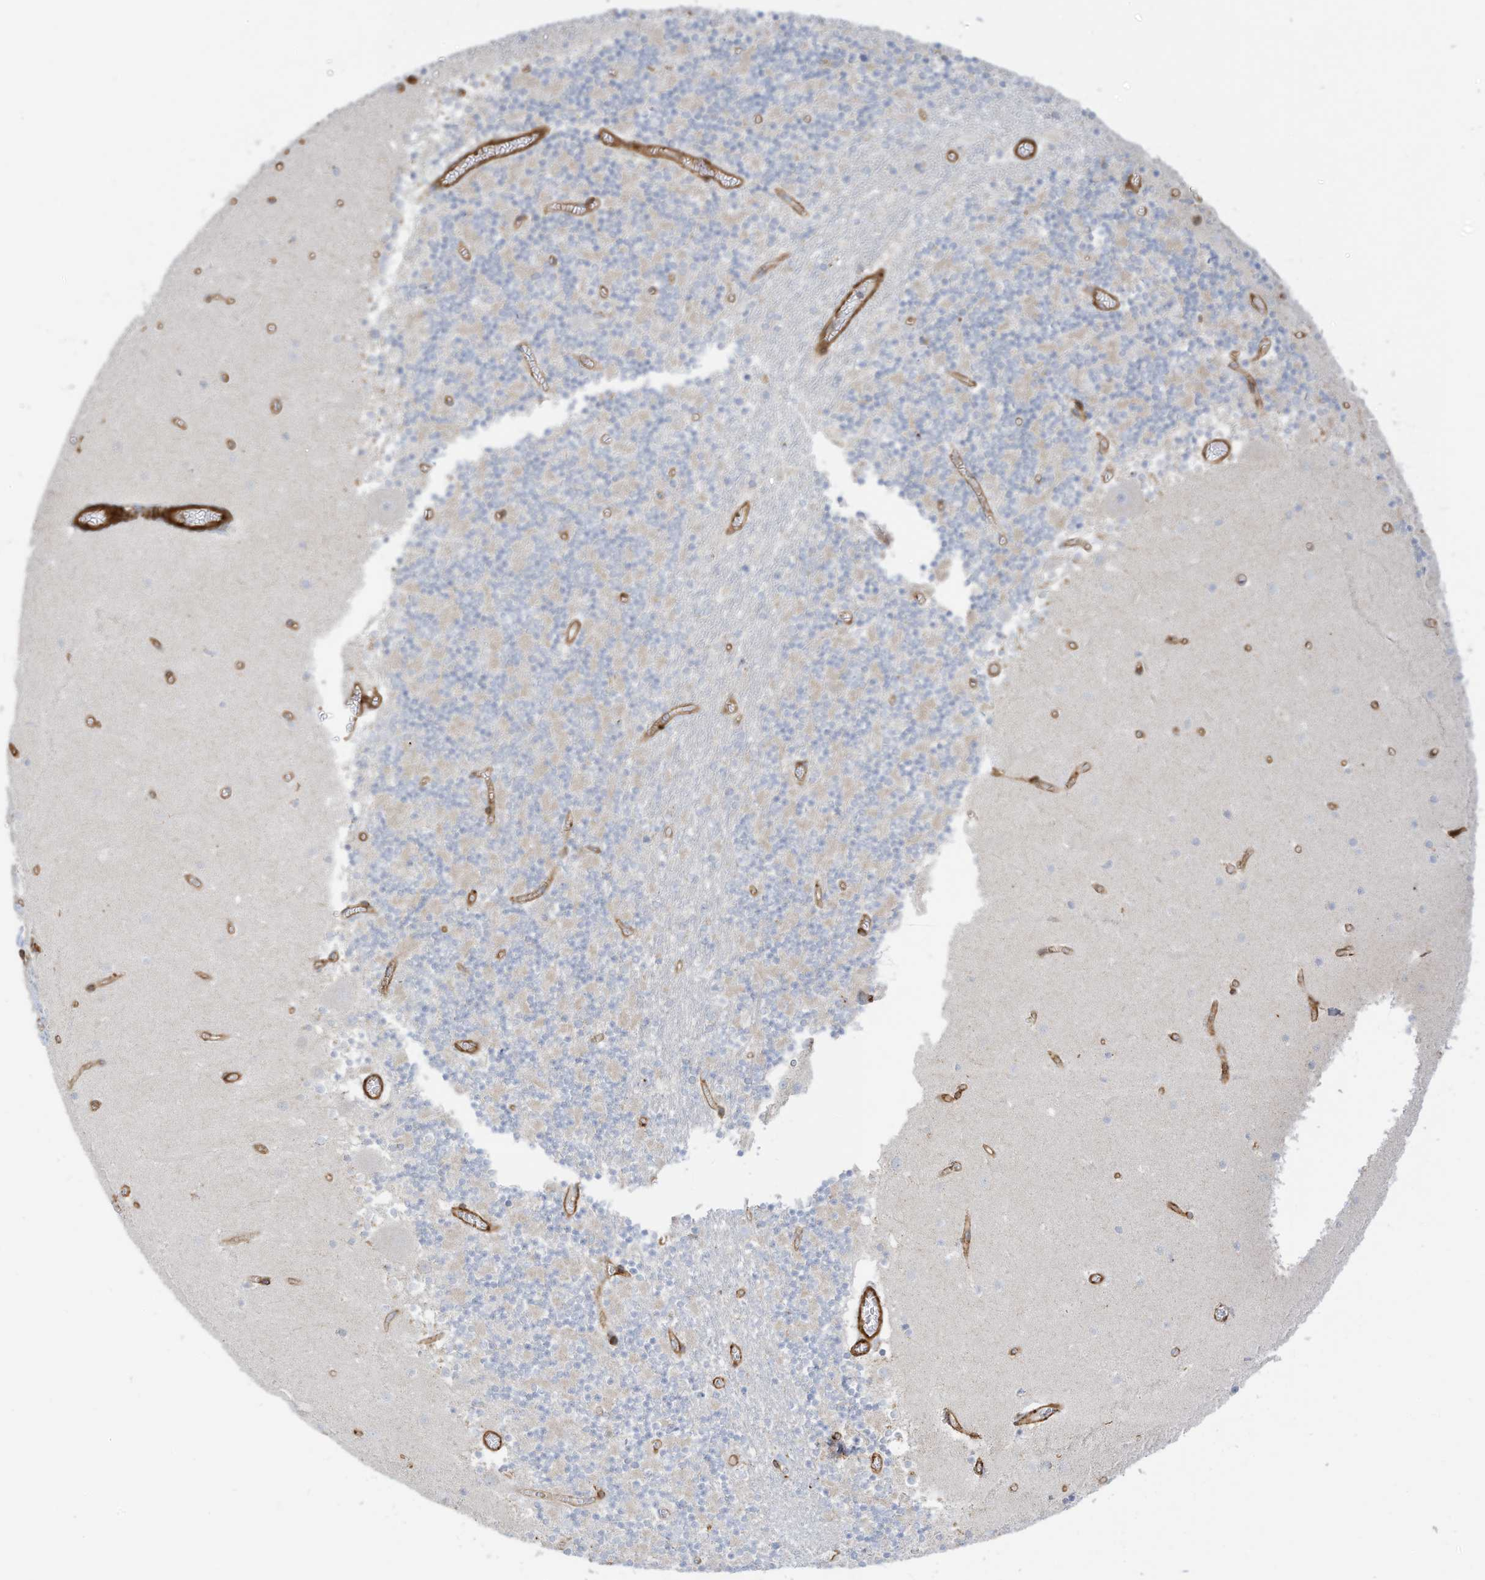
{"staining": {"intensity": "weak", "quantity": "25%-75%", "location": "cytoplasmic/membranous"}, "tissue": "cerebellum", "cell_type": "Cells in granular layer", "image_type": "normal", "snomed": [{"axis": "morphology", "description": "Normal tissue, NOS"}, {"axis": "topography", "description": "Cerebellum"}], "caption": "The photomicrograph exhibits immunohistochemical staining of normal cerebellum. There is weak cytoplasmic/membranous expression is seen in about 25%-75% of cells in granular layer.", "gene": "ABCB7", "patient": {"sex": "female", "age": 28}}